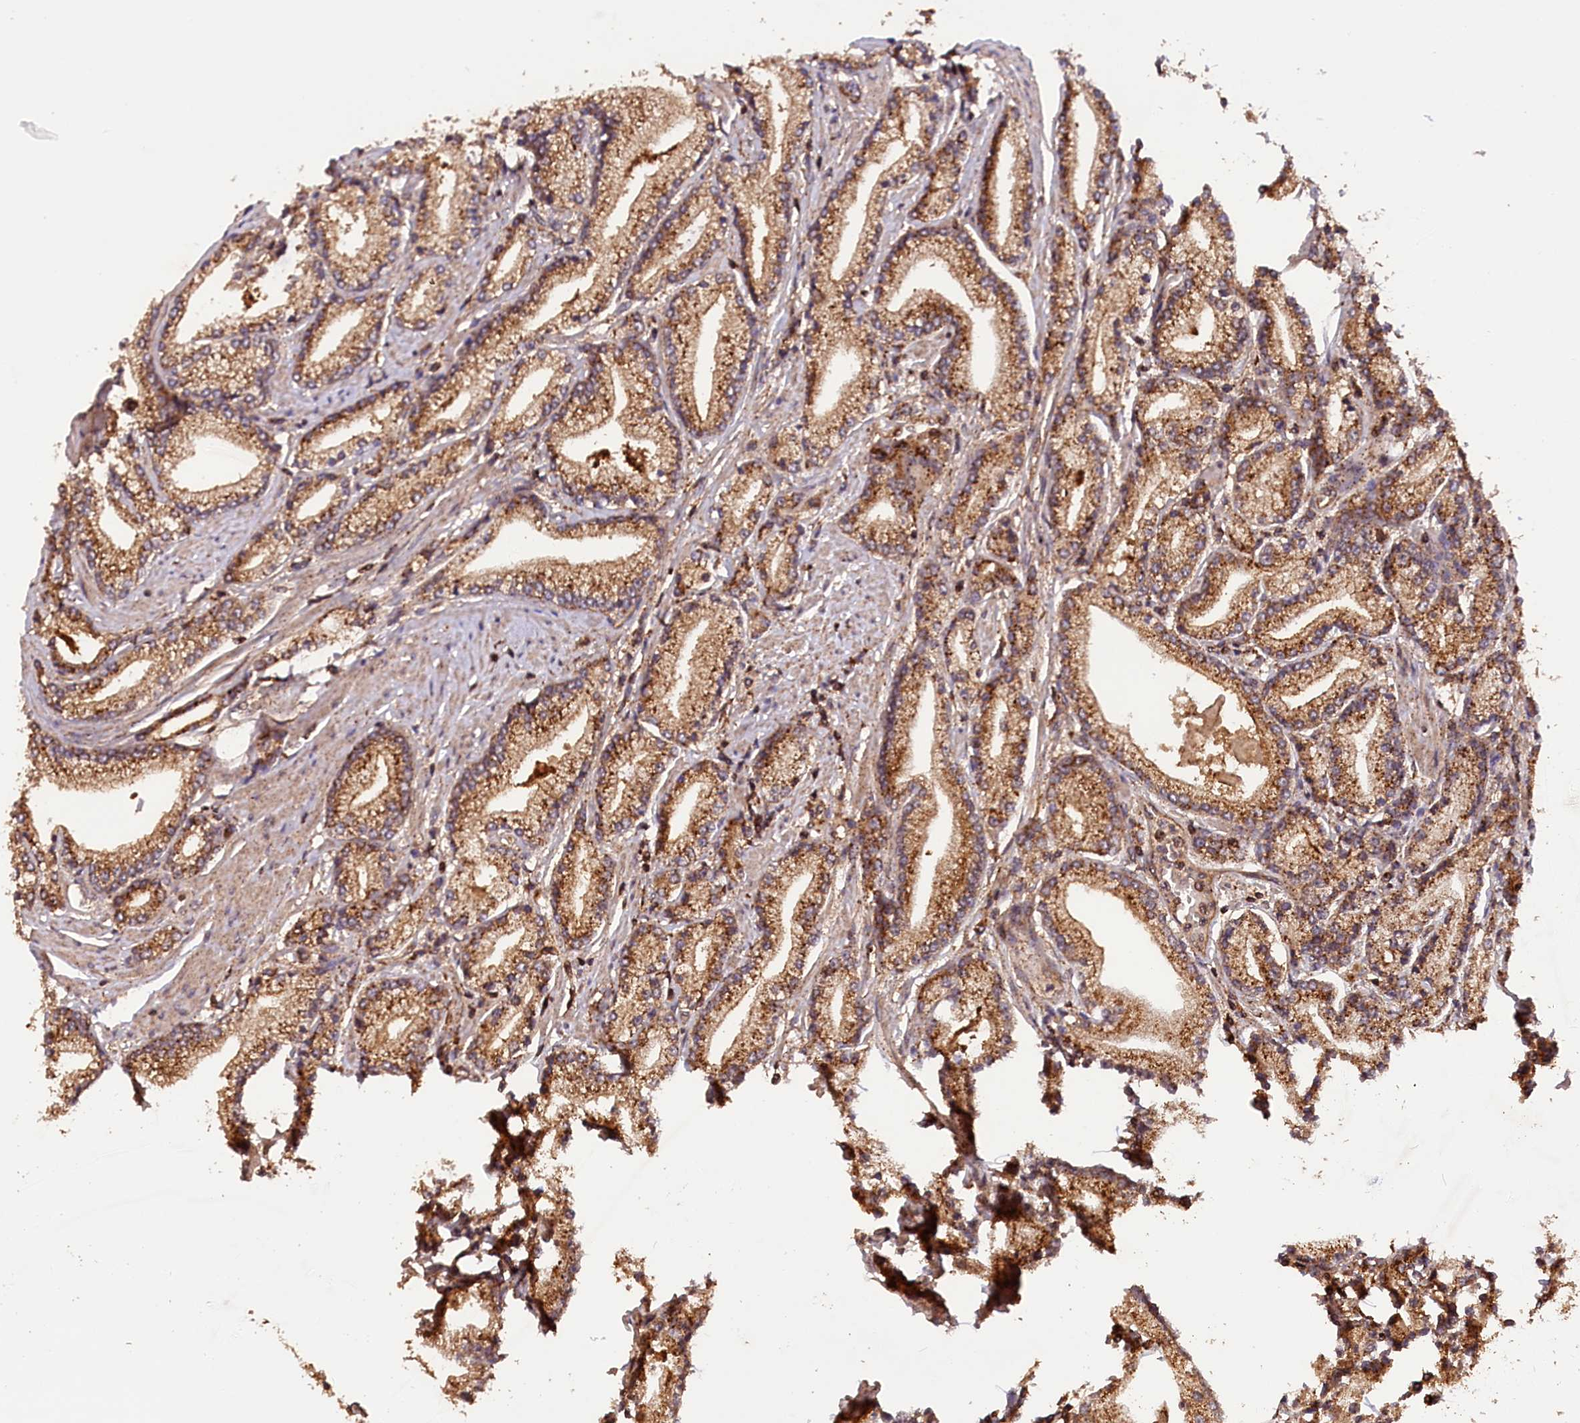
{"staining": {"intensity": "moderate", "quantity": ">75%", "location": "cytoplasmic/membranous"}, "tissue": "prostate cancer", "cell_type": "Tumor cells", "image_type": "cancer", "snomed": [{"axis": "morphology", "description": "Adenocarcinoma, High grade"}, {"axis": "topography", "description": "Prostate"}], "caption": "High-grade adenocarcinoma (prostate) stained with DAB (3,3'-diaminobenzidine) immunohistochemistry (IHC) demonstrates medium levels of moderate cytoplasmic/membranous staining in about >75% of tumor cells.", "gene": "IST1", "patient": {"sex": "male", "age": 67}}